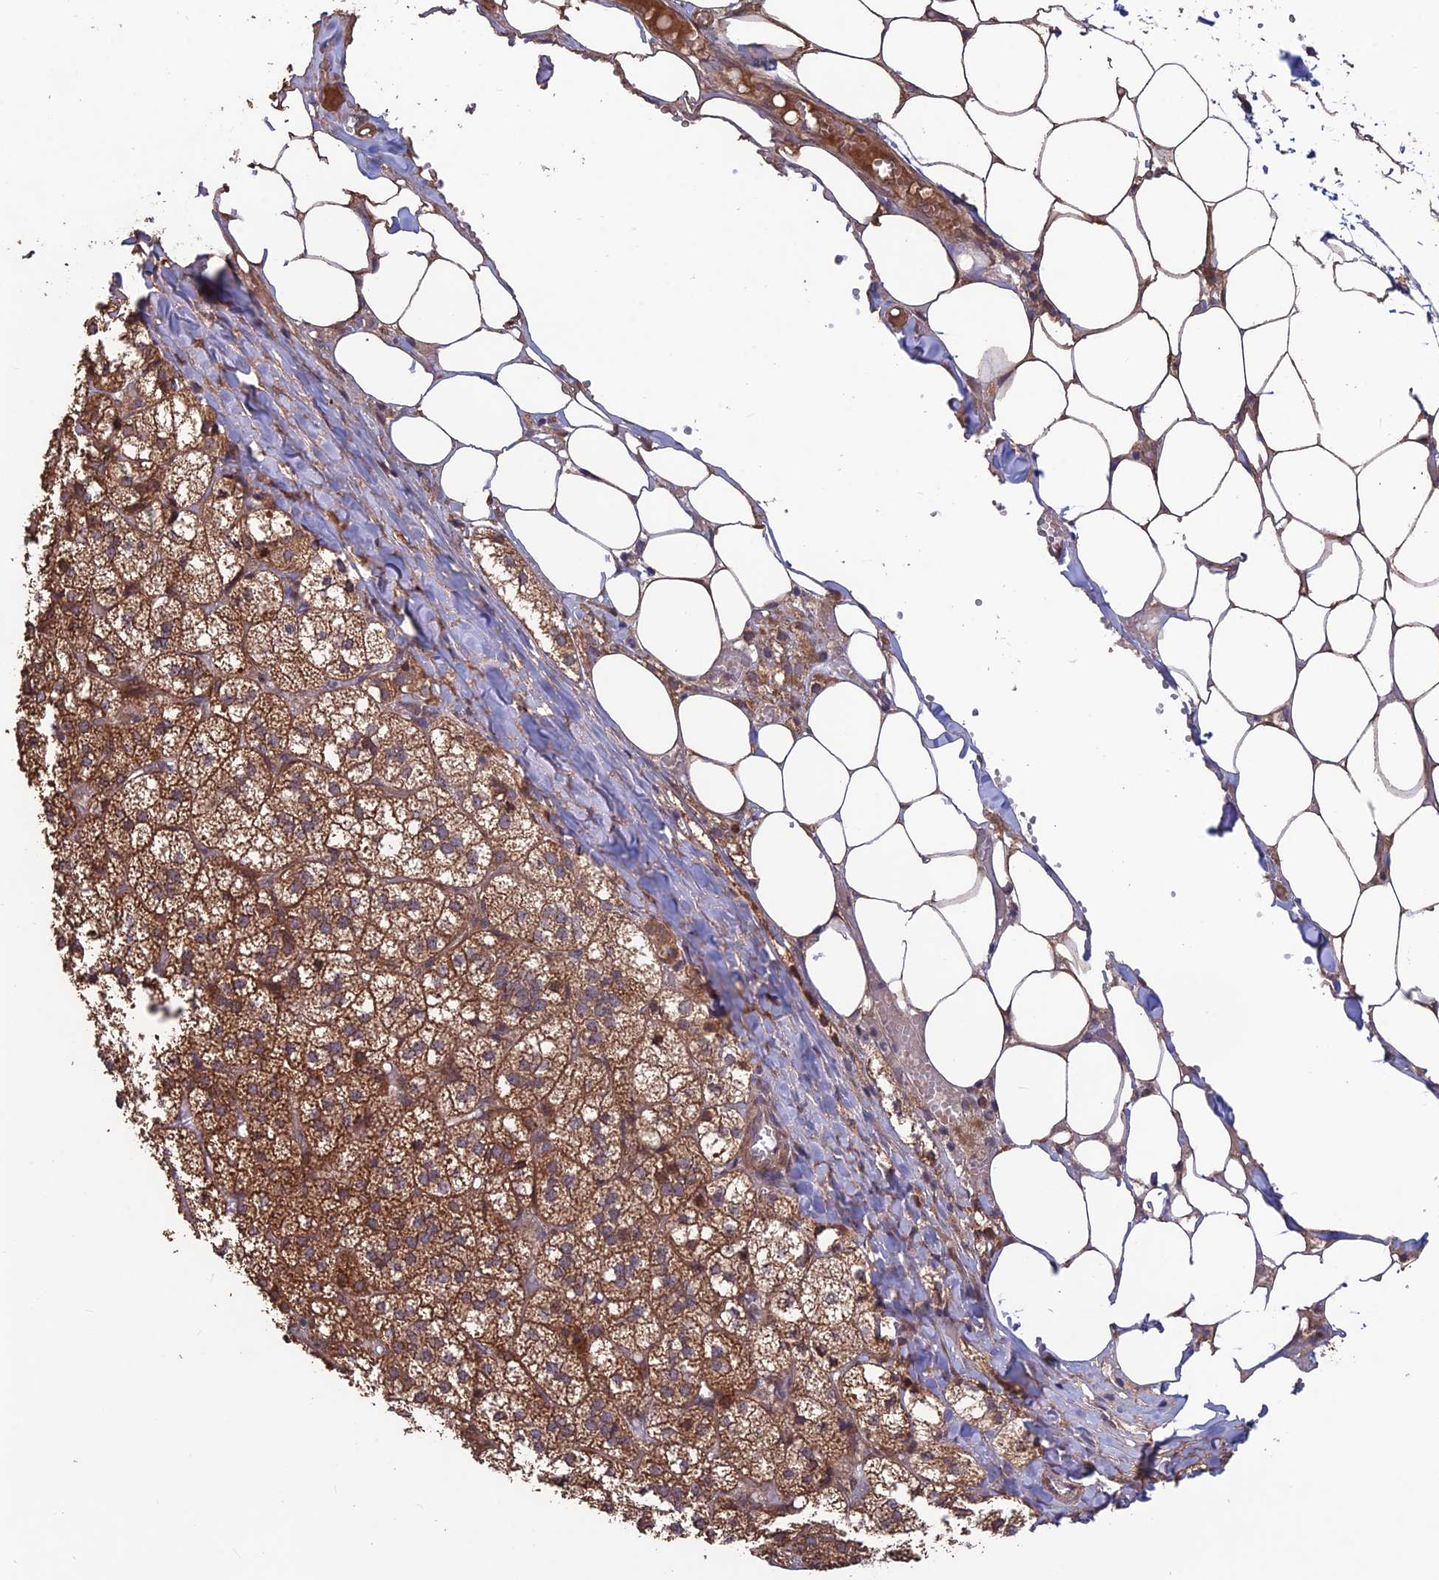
{"staining": {"intensity": "strong", "quantity": ">75%", "location": "cytoplasmic/membranous"}, "tissue": "adrenal gland", "cell_type": "Glandular cells", "image_type": "normal", "snomed": [{"axis": "morphology", "description": "Normal tissue, NOS"}, {"axis": "topography", "description": "Adrenal gland"}], "caption": "IHC image of unremarkable human adrenal gland stained for a protein (brown), which displays high levels of strong cytoplasmic/membranous positivity in about >75% of glandular cells.", "gene": "SHISA5", "patient": {"sex": "female", "age": 61}}